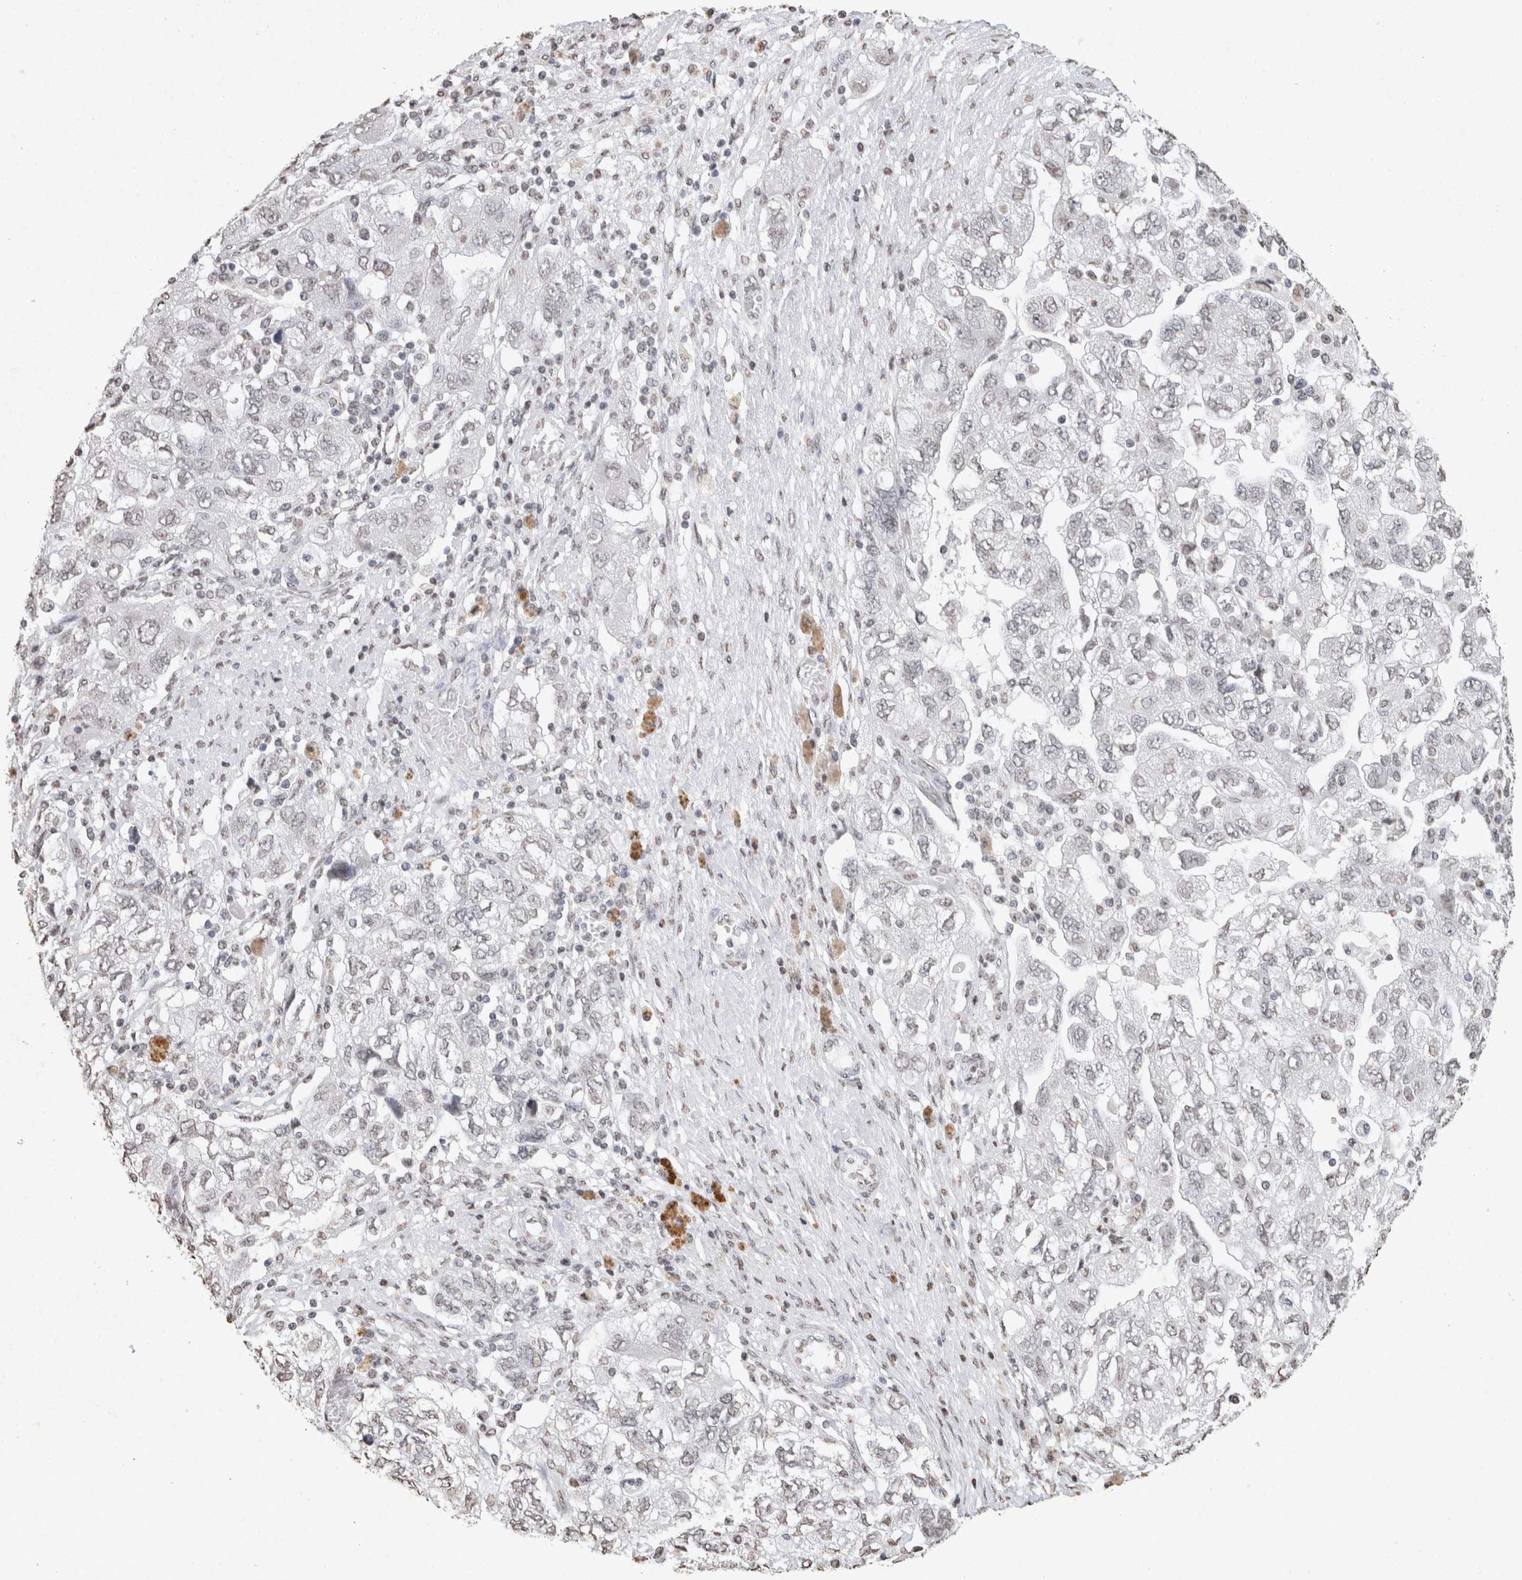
{"staining": {"intensity": "negative", "quantity": "none", "location": "none"}, "tissue": "ovarian cancer", "cell_type": "Tumor cells", "image_type": "cancer", "snomed": [{"axis": "morphology", "description": "Carcinoma, NOS"}, {"axis": "morphology", "description": "Cystadenocarcinoma, serous, NOS"}, {"axis": "topography", "description": "Ovary"}], "caption": "Photomicrograph shows no significant protein positivity in tumor cells of ovarian carcinoma.", "gene": "CNTN1", "patient": {"sex": "female", "age": 69}}